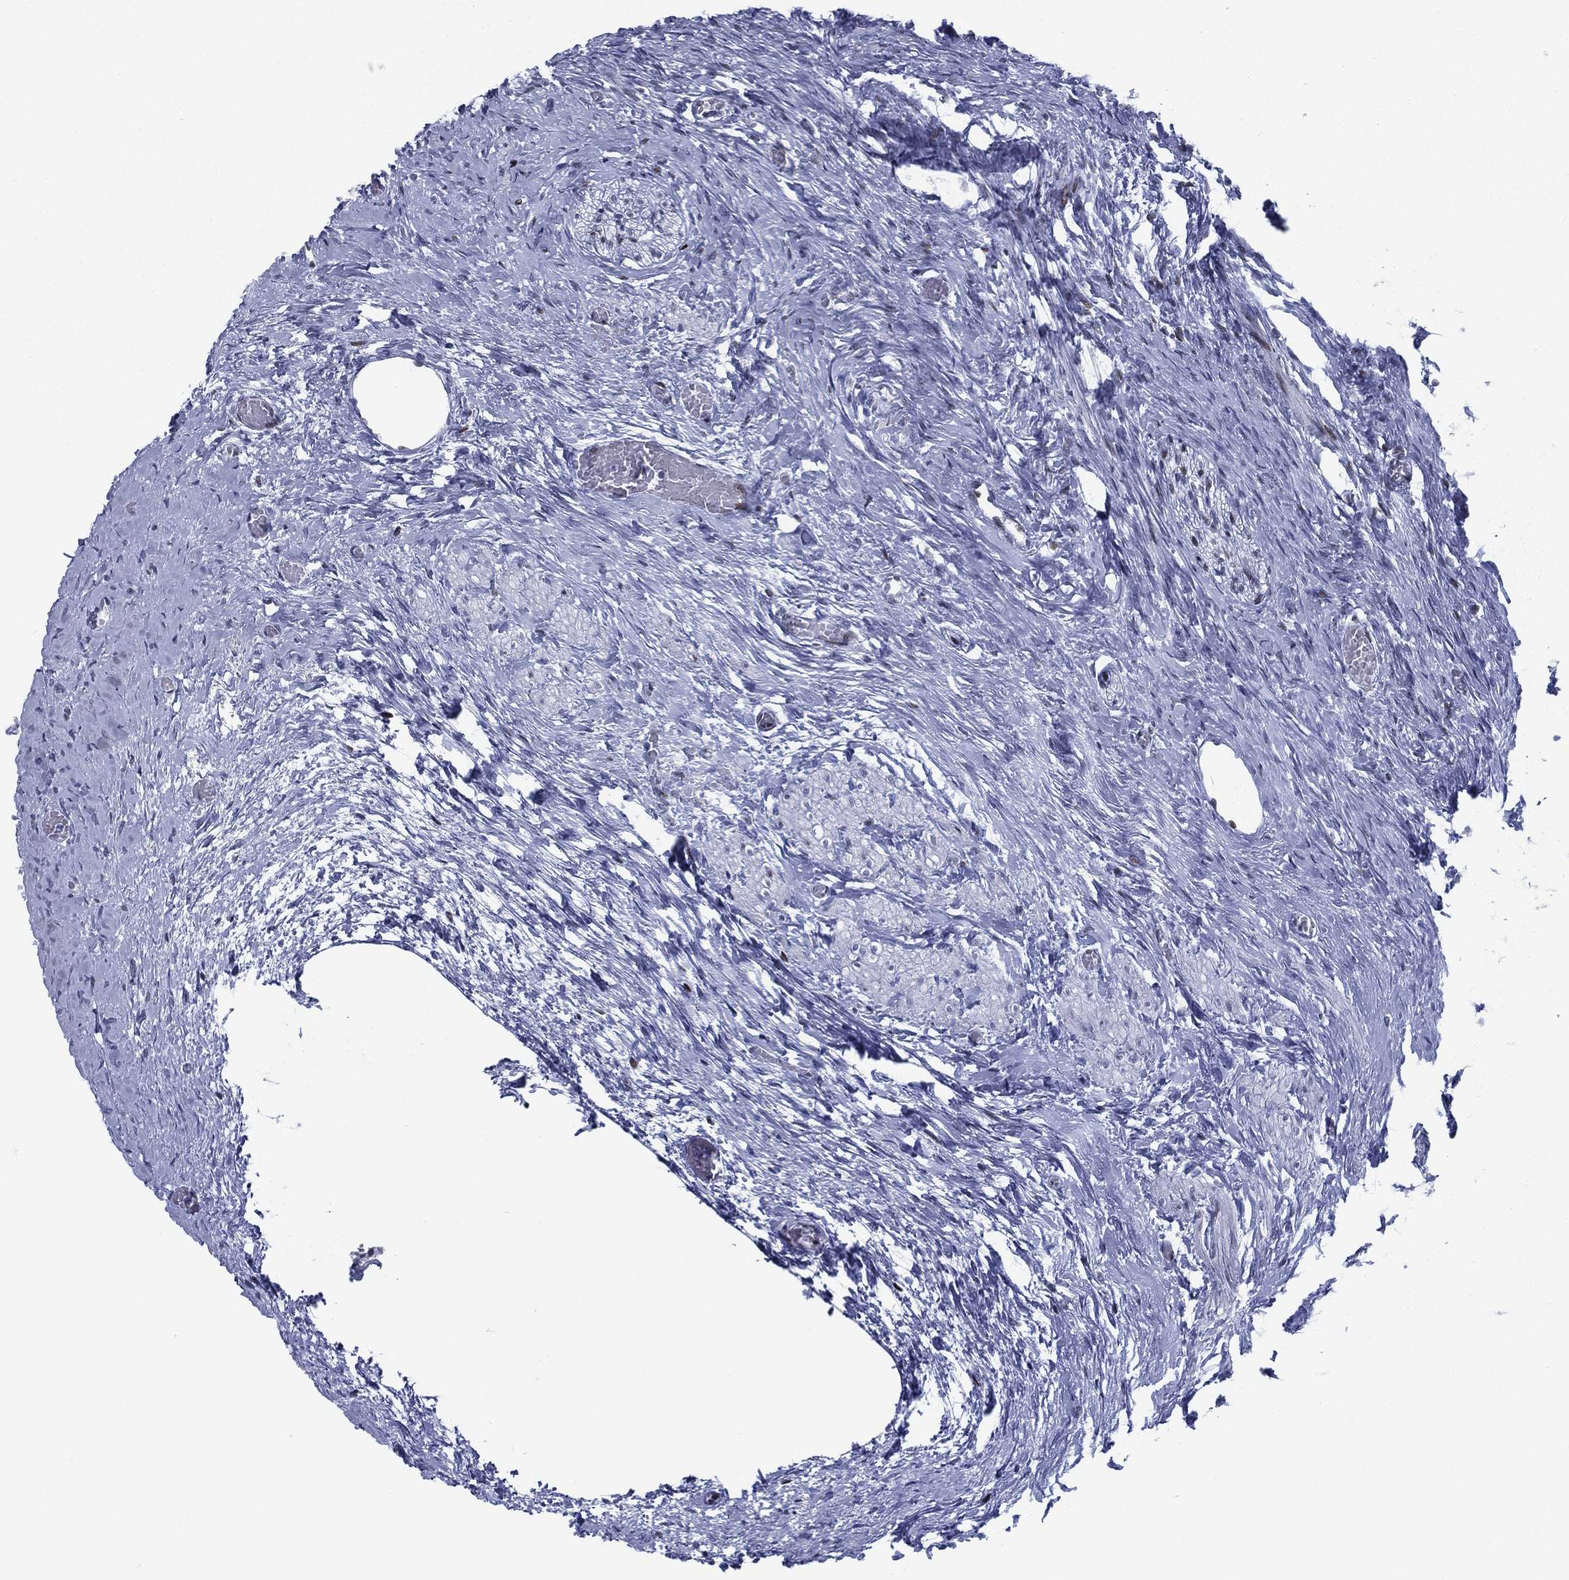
{"staining": {"intensity": "moderate", "quantity": "<25%", "location": "nuclear"}, "tissue": "ovary", "cell_type": "Ovarian stroma cells", "image_type": "normal", "snomed": [{"axis": "morphology", "description": "Normal tissue, NOS"}, {"axis": "topography", "description": "Ovary"}], "caption": "Ovary stained with DAB (3,3'-diaminobenzidine) IHC demonstrates low levels of moderate nuclear positivity in about <25% of ovarian stroma cells.", "gene": "CYB561D2", "patient": {"sex": "female", "age": 27}}